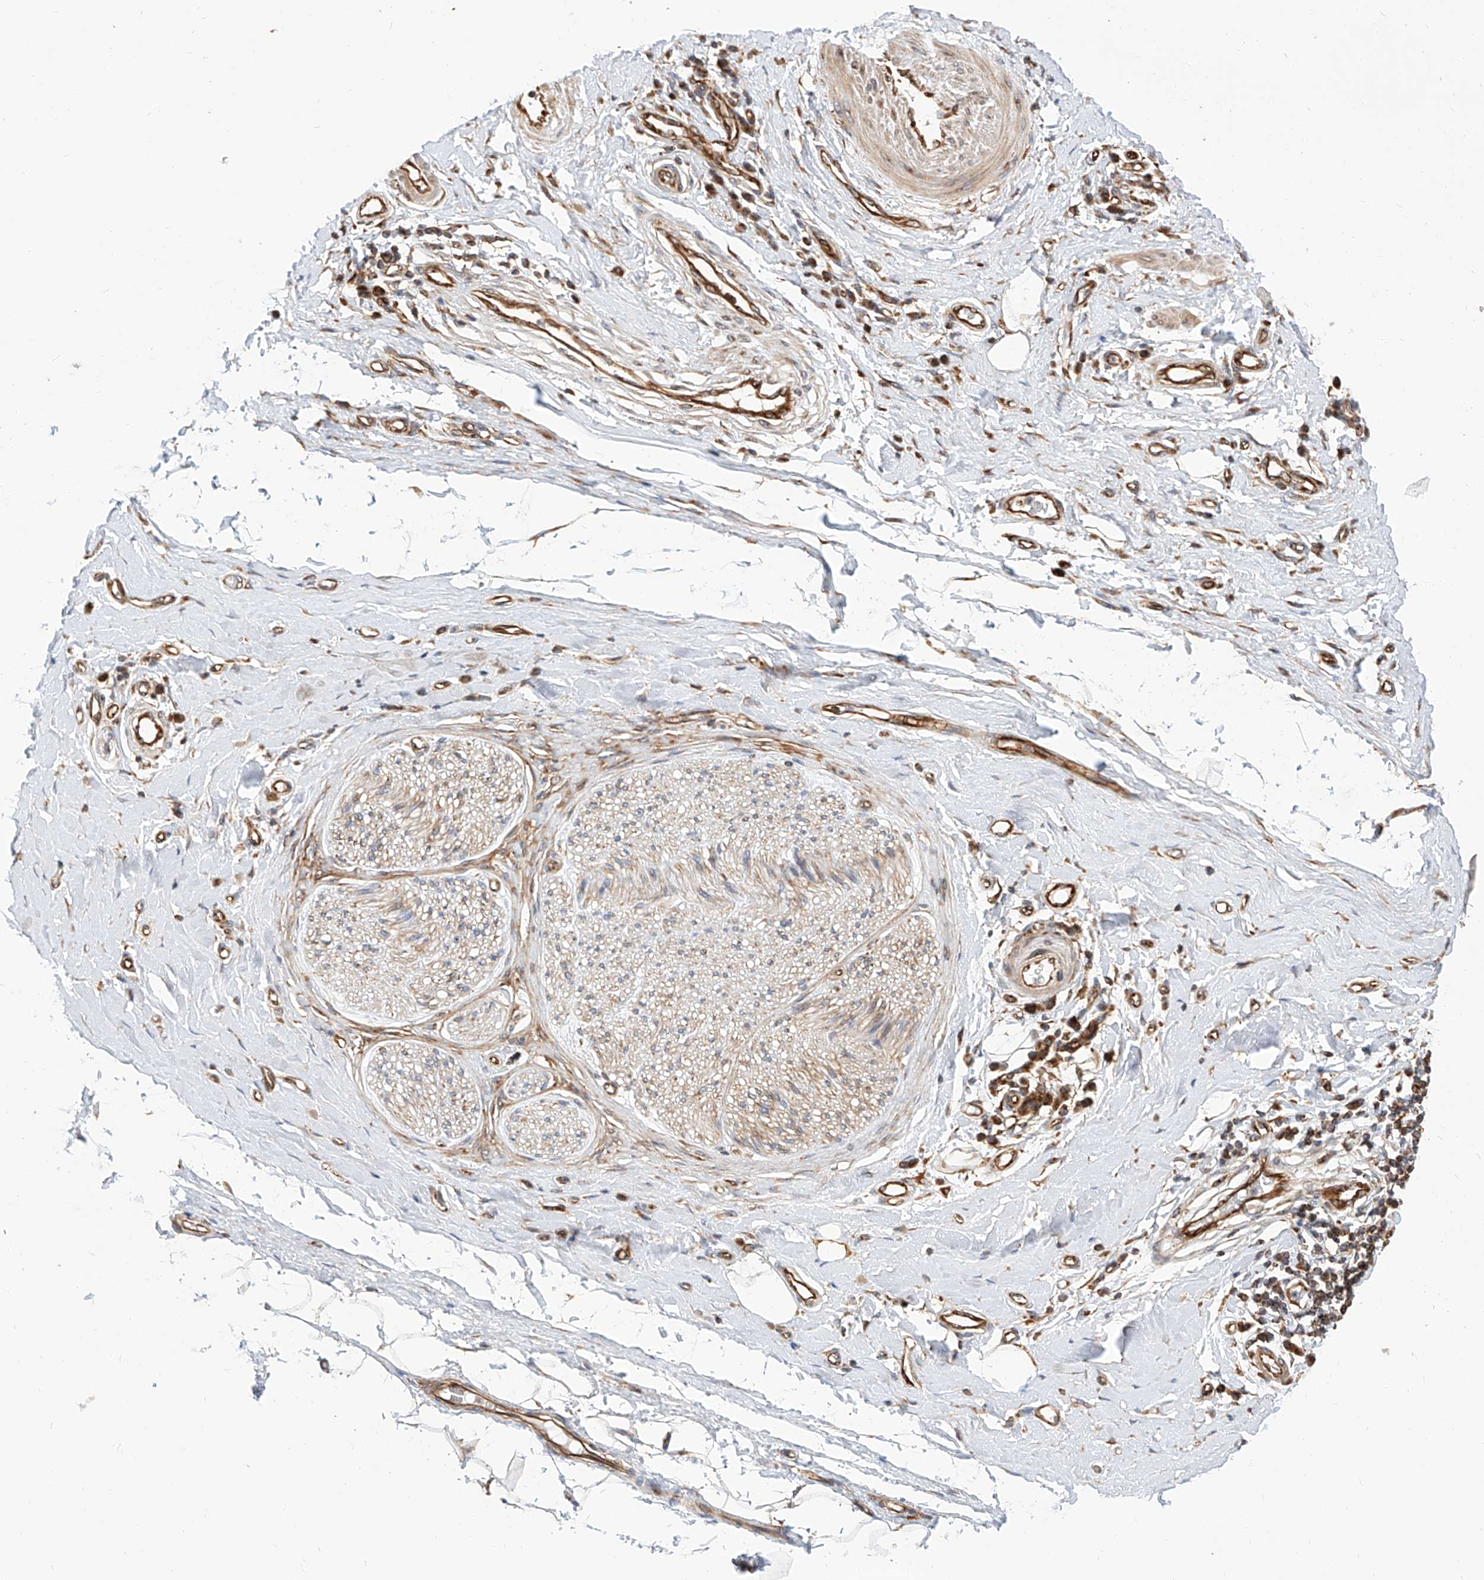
{"staining": {"intensity": "negative", "quantity": "none", "location": "none"}, "tissue": "adipose tissue", "cell_type": "Adipocytes", "image_type": "normal", "snomed": [{"axis": "morphology", "description": "Normal tissue, NOS"}, {"axis": "morphology", "description": "Adenocarcinoma, NOS"}, {"axis": "topography", "description": "Esophagus"}, {"axis": "topography", "description": "Stomach, upper"}, {"axis": "topography", "description": "Peripheral nerve tissue"}], "caption": "High power microscopy image of an immunohistochemistry (IHC) histopathology image of unremarkable adipose tissue, revealing no significant positivity in adipocytes.", "gene": "ISCA2", "patient": {"sex": "male", "age": 62}}